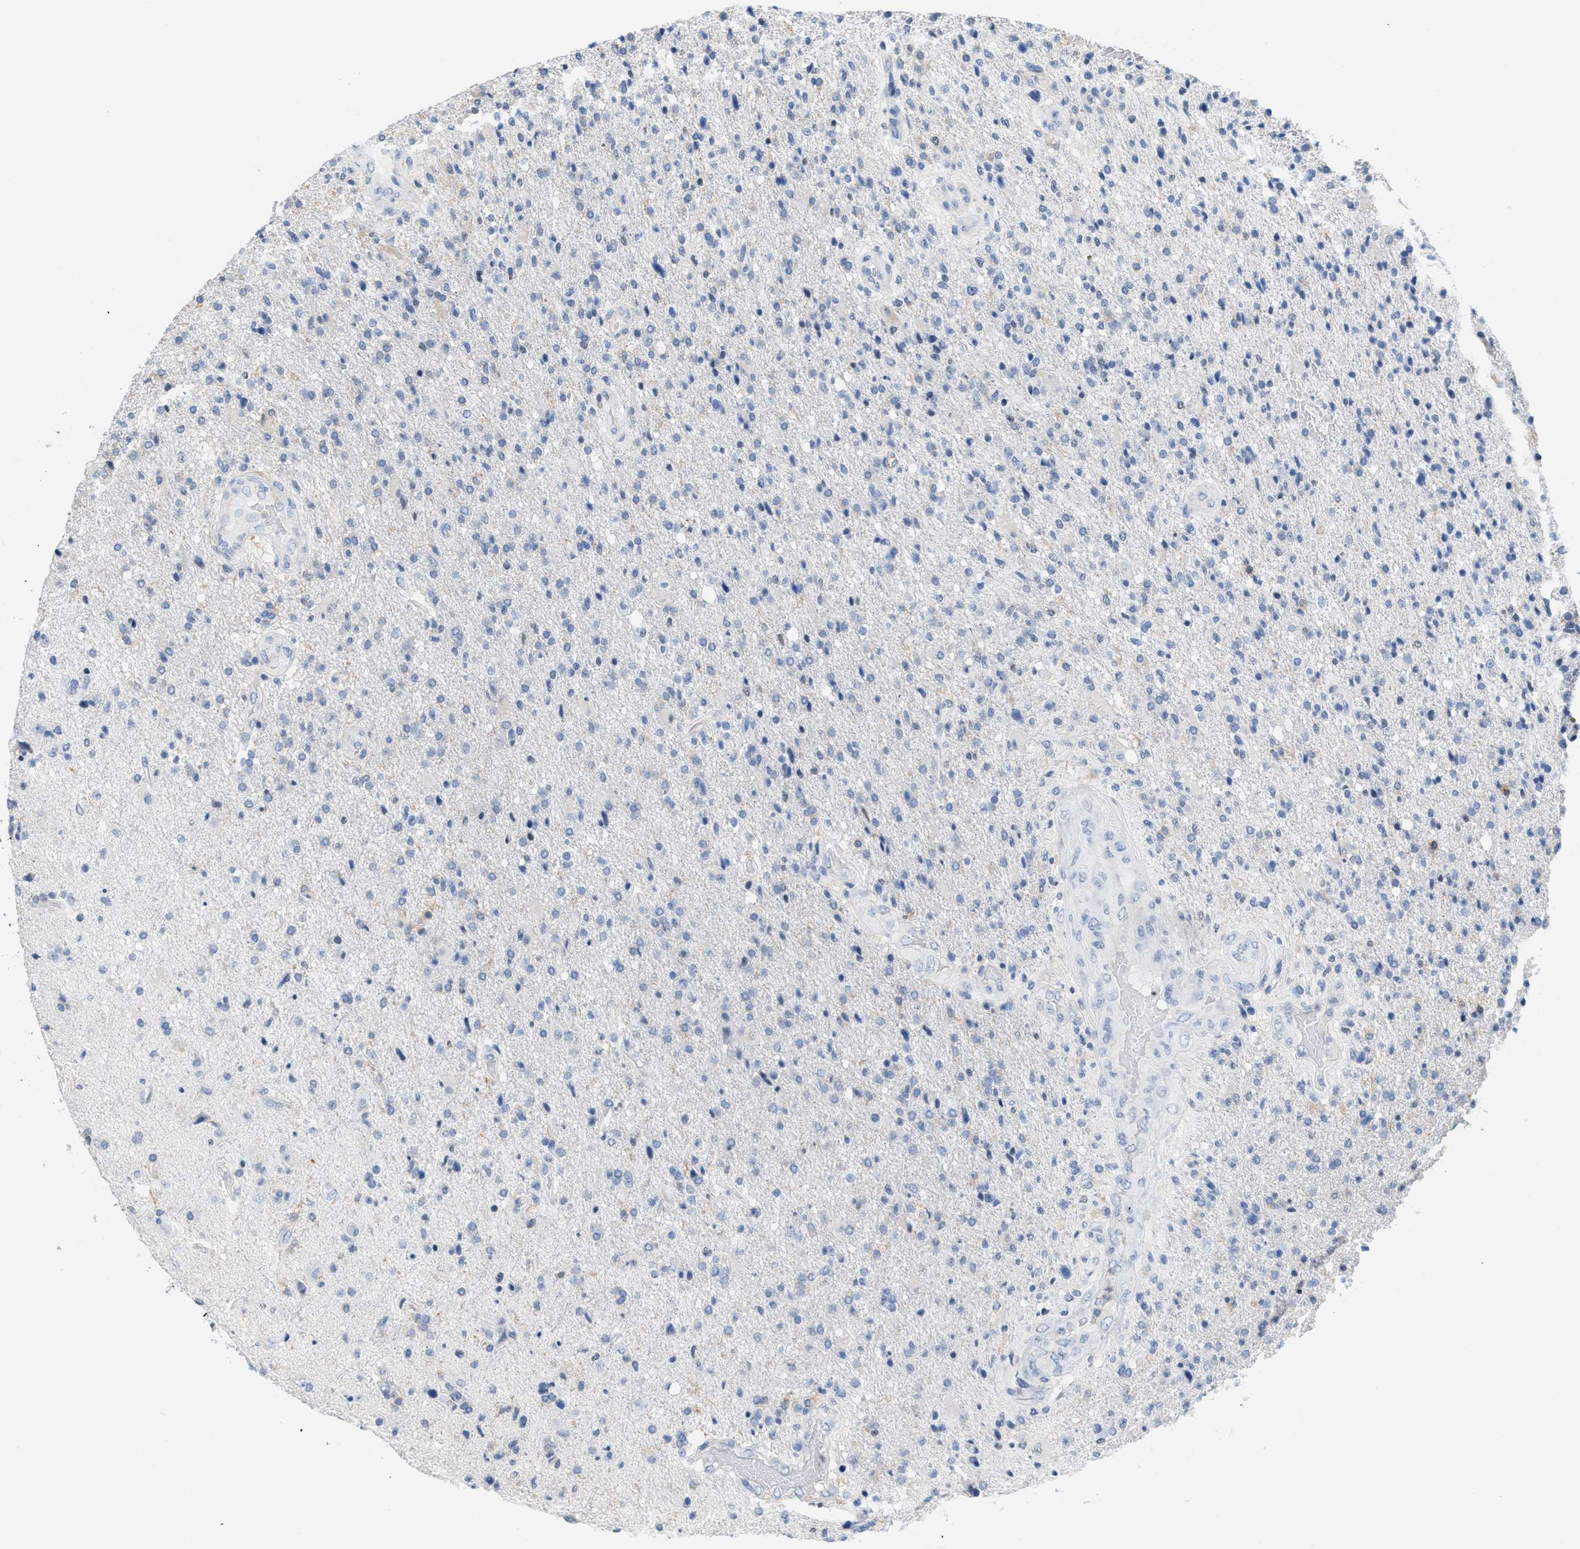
{"staining": {"intensity": "negative", "quantity": "none", "location": "none"}, "tissue": "glioma", "cell_type": "Tumor cells", "image_type": "cancer", "snomed": [{"axis": "morphology", "description": "Glioma, malignant, High grade"}, {"axis": "topography", "description": "Brain"}], "caption": "Immunohistochemistry (IHC) image of neoplastic tissue: human malignant glioma (high-grade) stained with DAB displays no significant protein staining in tumor cells.", "gene": "IL16", "patient": {"sex": "male", "age": 72}}